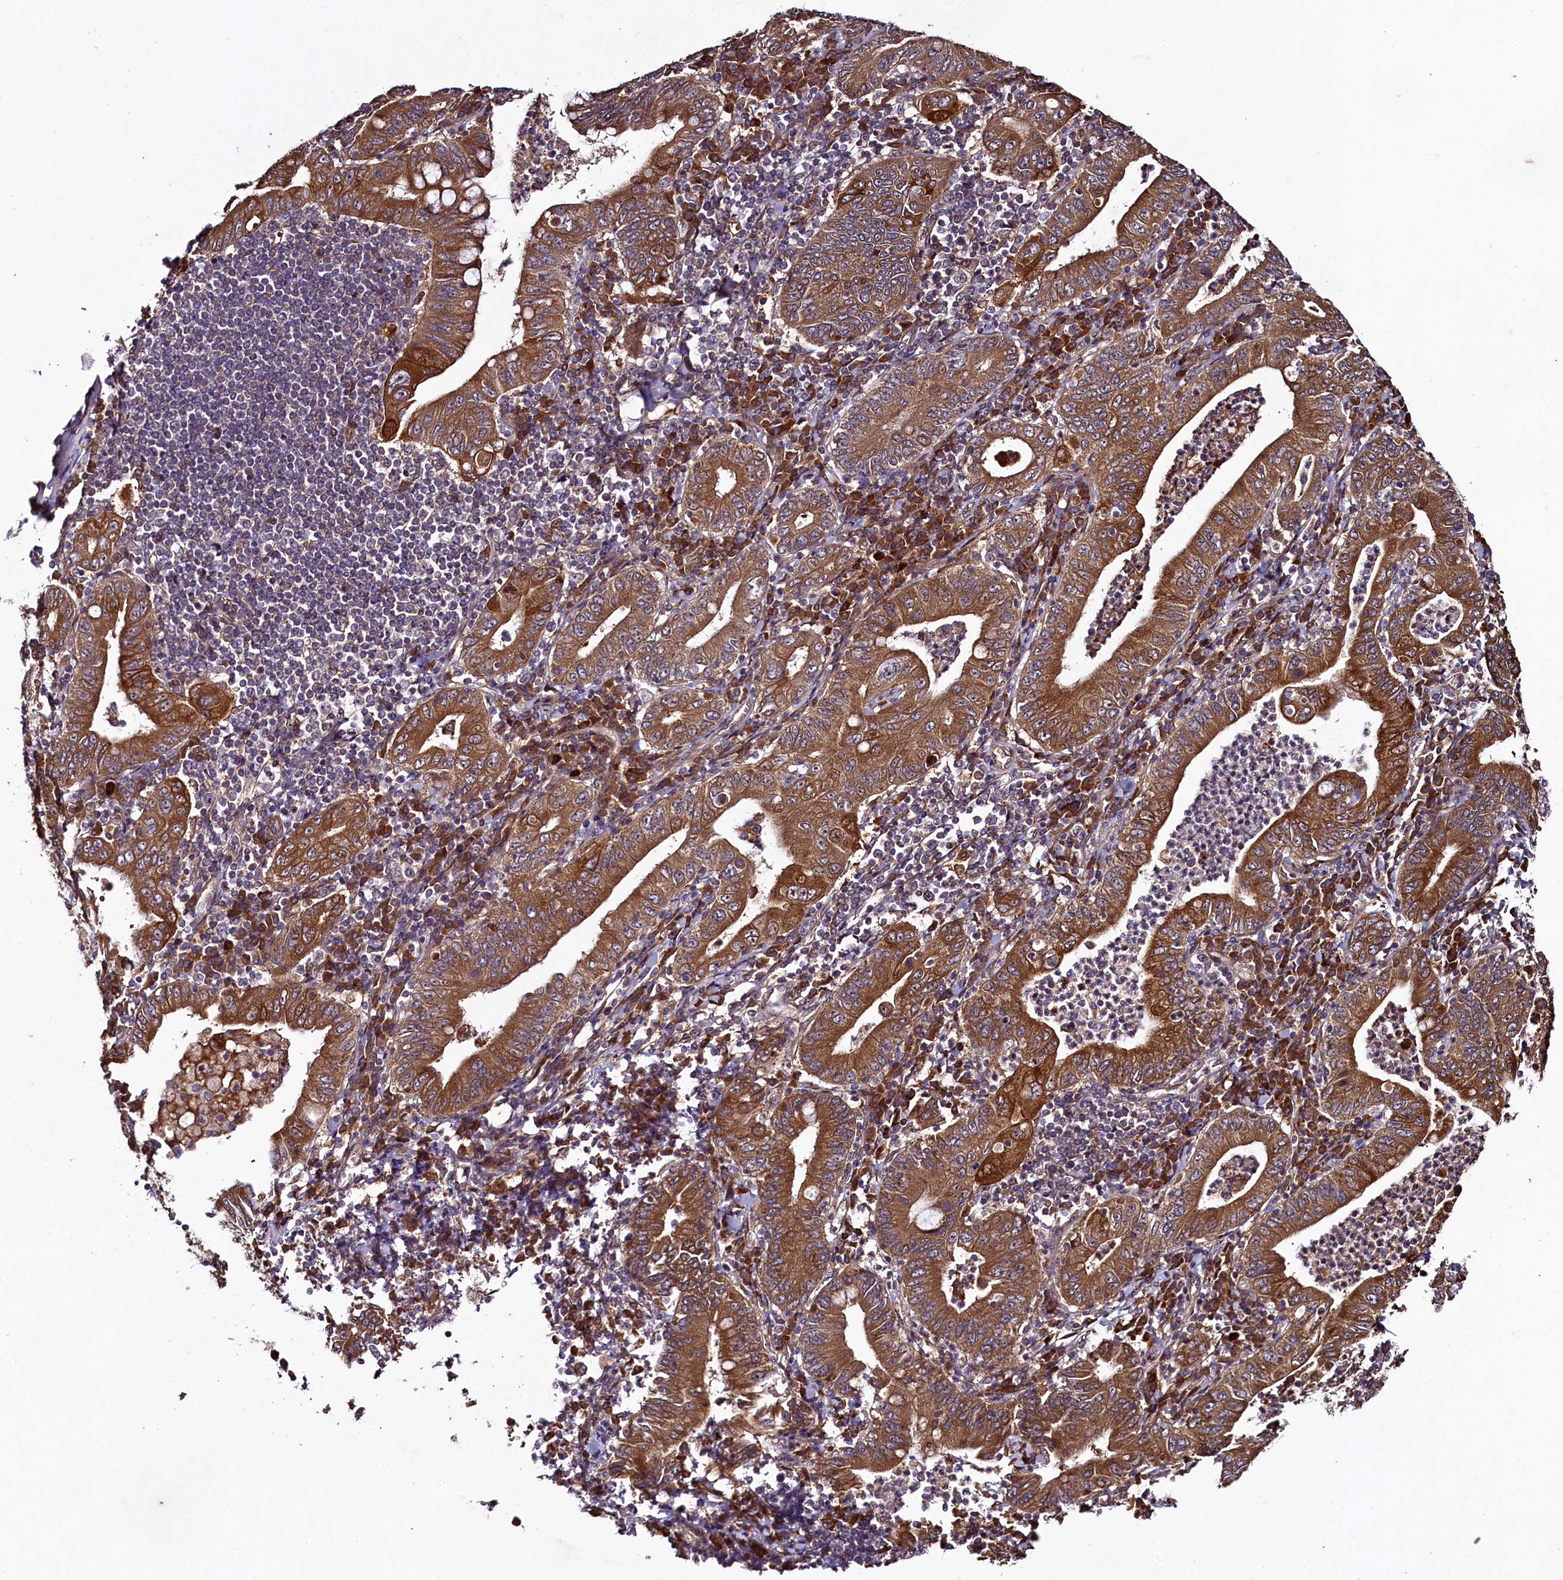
{"staining": {"intensity": "strong", "quantity": ">75%", "location": "cytoplasmic/membranous"}, "tissue": "stomach cancer", "cell_type": "Tumor cells", "image_type": "cancer", "snomed": [{"axis": "morphology", "description": "Normal tissue, NOS"}, {"axis": "morphology", "description": "Adenocarcinoma, NOS"}, {"axis": "topography", "description": "Esophagus"}, {"axis": "topography", "description": "Stomach, upper"}, {"axis": "topography", "description": "Peripheral nerve tissue"}], "caption": "The photomicrograph displays a brown stain indicating the presence of a protein in the cytoplasmic/membranous of tumor cells in stomach cancer.", "gene": "CCDC102A", "patient": {"sex": "male", "age": 62}}